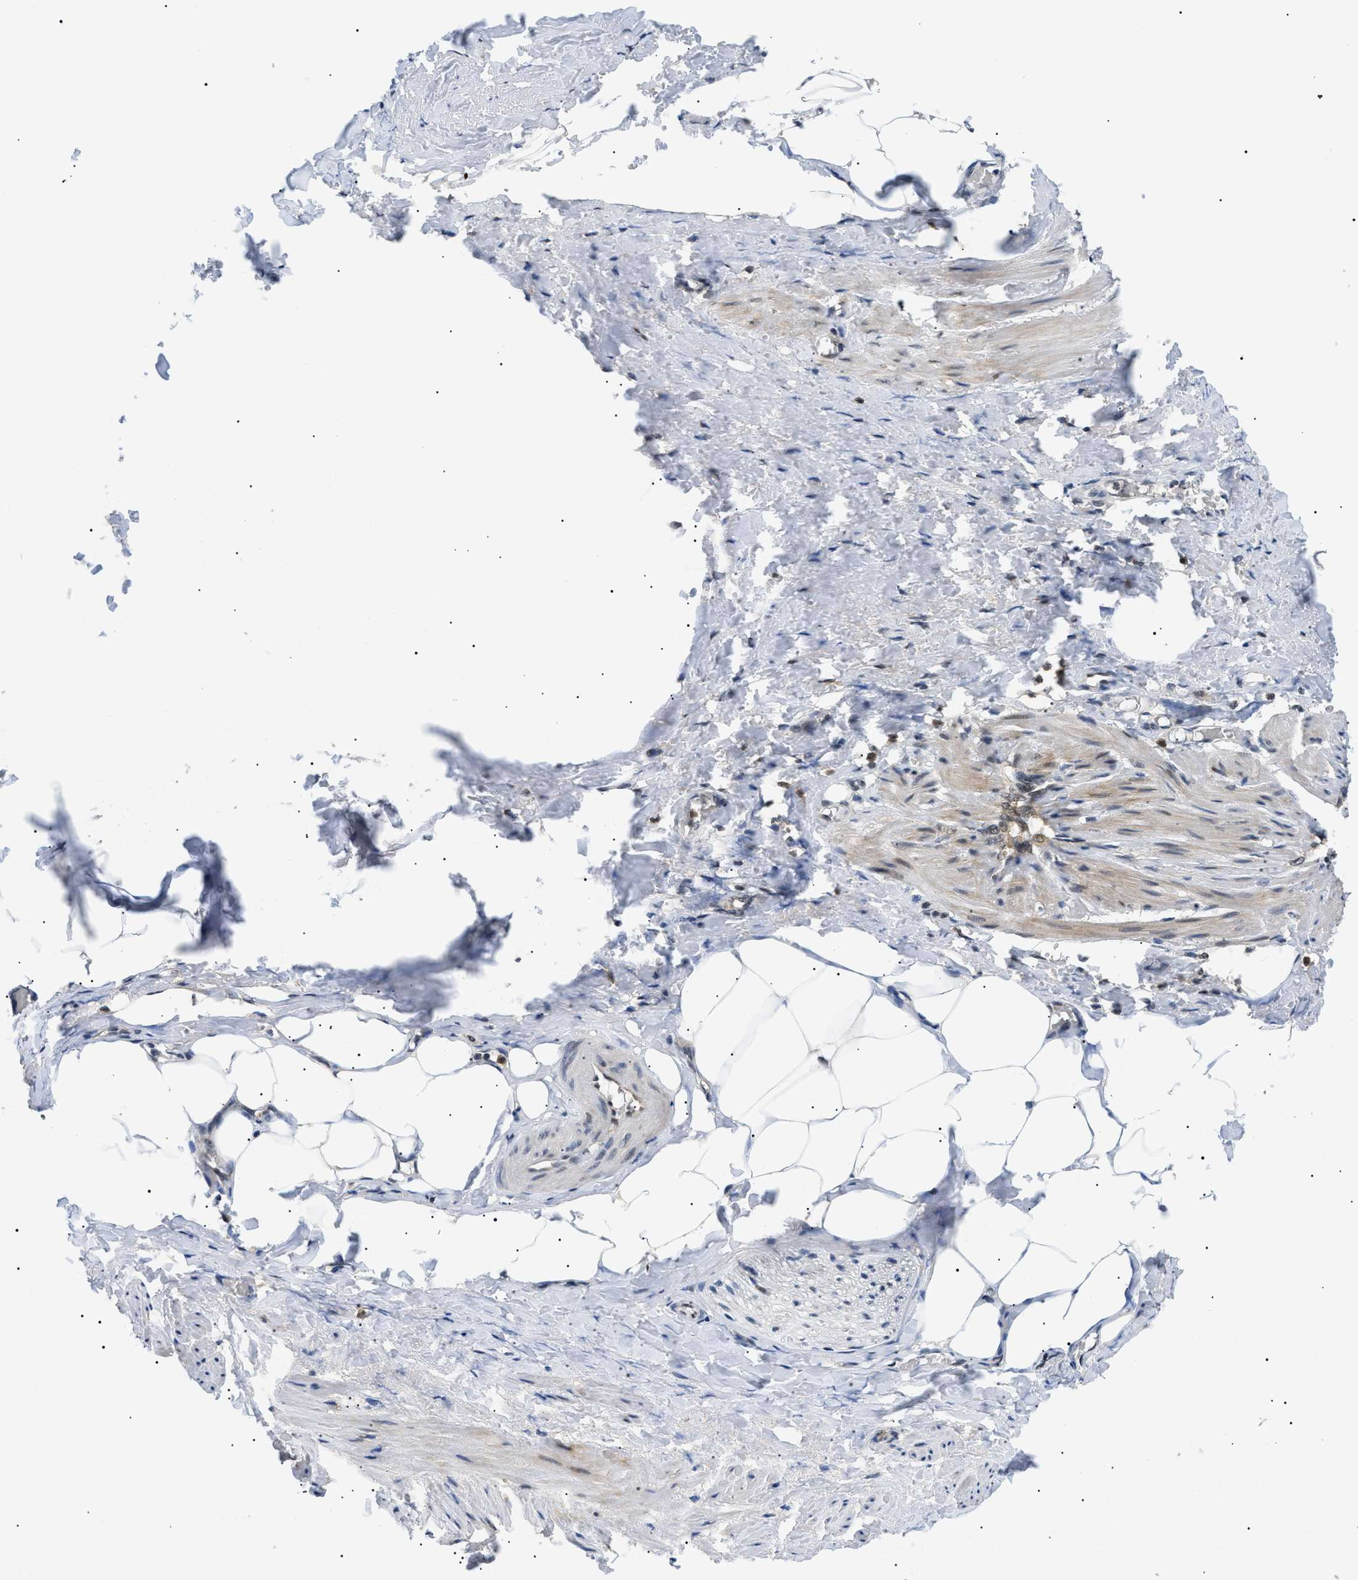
{"staining": {"intensity": "moderate", "quantity": "25%-75%", "location": "nuclear"}, "tissue": "adipose tissue", "cell_type": "Adipocytes", "image_type": "normal", "snomed": [{"axis": "morphology", "description": "Normal tissue, NOS"}, {"axis": "topography", "description": "Soft tissue"}, {"axis": "topography", "description": "Vascular tissue"}], "caption": "Immunohistochemistry (IHC) histopathology image of benign adipose tissue: human adipose tissue stained using IHC exhibits medium levels of moderate protein expression localized specifically in the nuclear of adipocytes, appearing as a nuclear brown color.", "gene": "RBM15", "patient": {"sex": "female", "age": 35}}